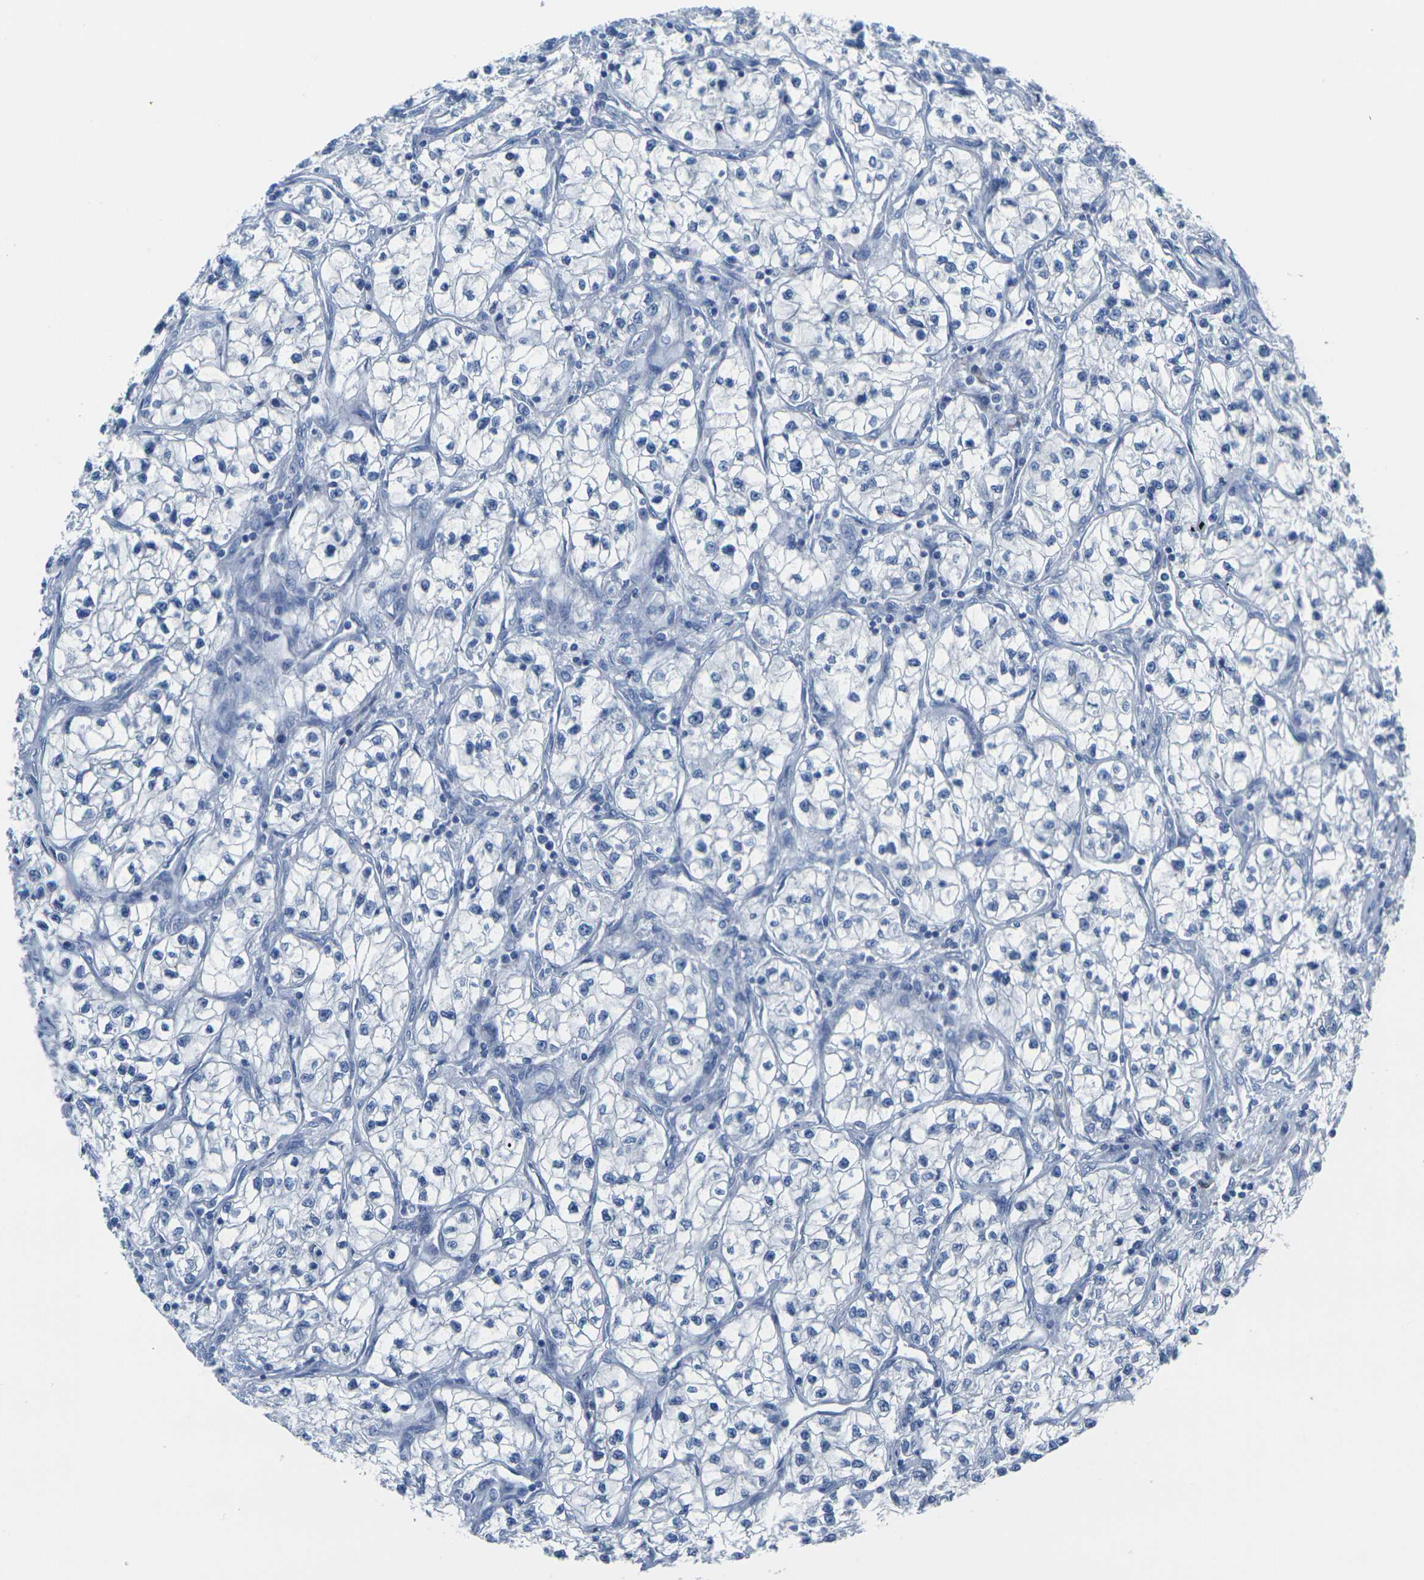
{"staining": {"intensity": "negative", "quantity": "none", "location": "none"}, "tissue": "renal cancer", "cell_type": "Tumor cells", "image_type": "cancer", "snomed": [{"axis": "morphology", "description": "Adenocarcinoma, NOS"}, {"axis": "topography", "description": "Kidney"}], "caption": "Immunohistochemistry (IHC) histopathology image of neoplastic tissue: human renal cancer stained with DAB exhibits no significant protein expression in tumor cells.", "gene": "CNN1", "patient": {"sex": "female", "age": 57}}